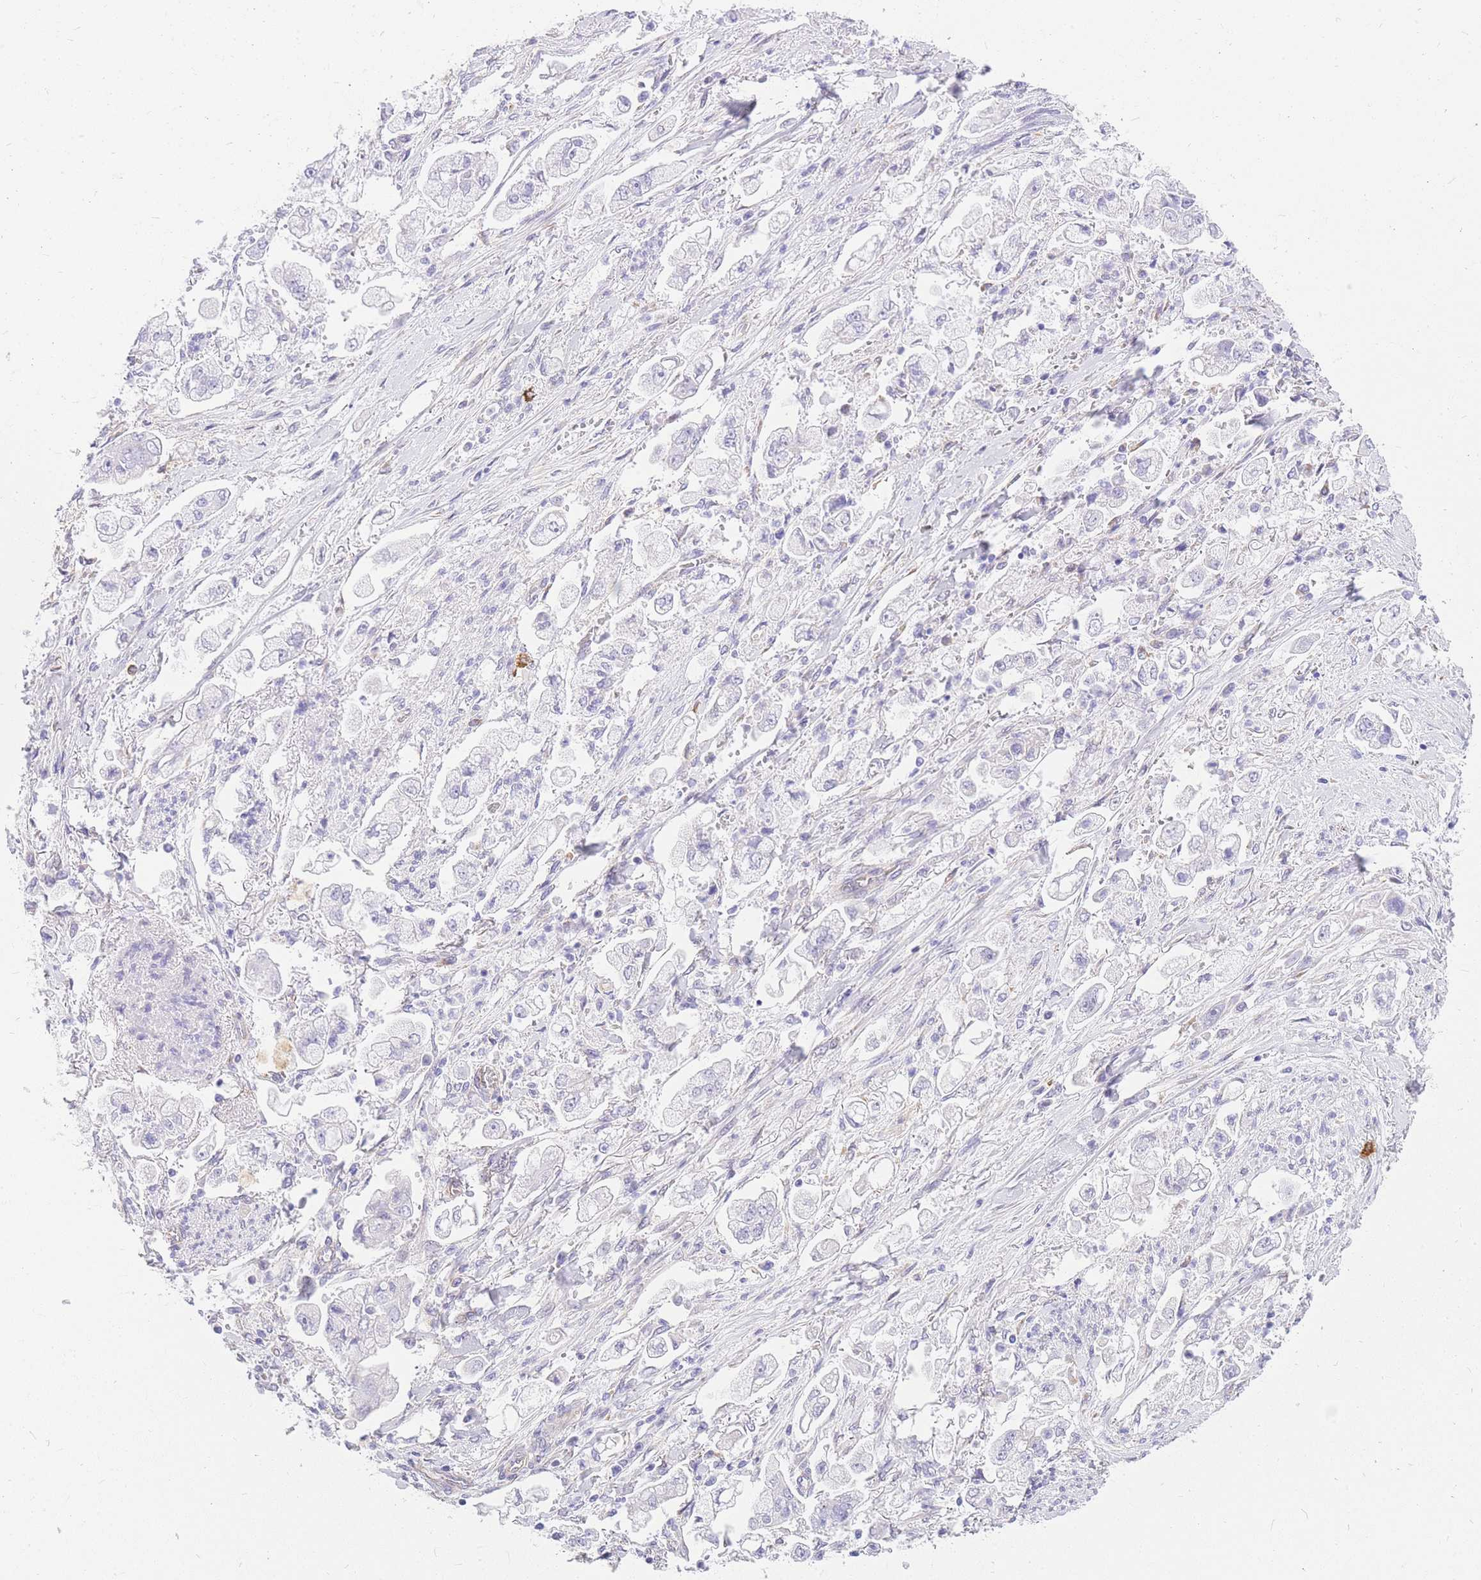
{"staining": {"intensity": "negative", "quantity": "none", "location": "none"}, "tissue": "stomach cancer", "cell_type": "Tumor cells", "image_type": "cancer", "snomed": [{"axis": "morphology", "description": "Adenocarcinoma, NOS"}, {"axis": "topography", "description": "Stomach"}], "caption": "An immunohistochemistry (IHC) image of stomach cancer is shown. There is no staining in tumor cells of stomach cancer.", "gene": "SRSF12", "patient": {"sex": "male", "age": 62}}